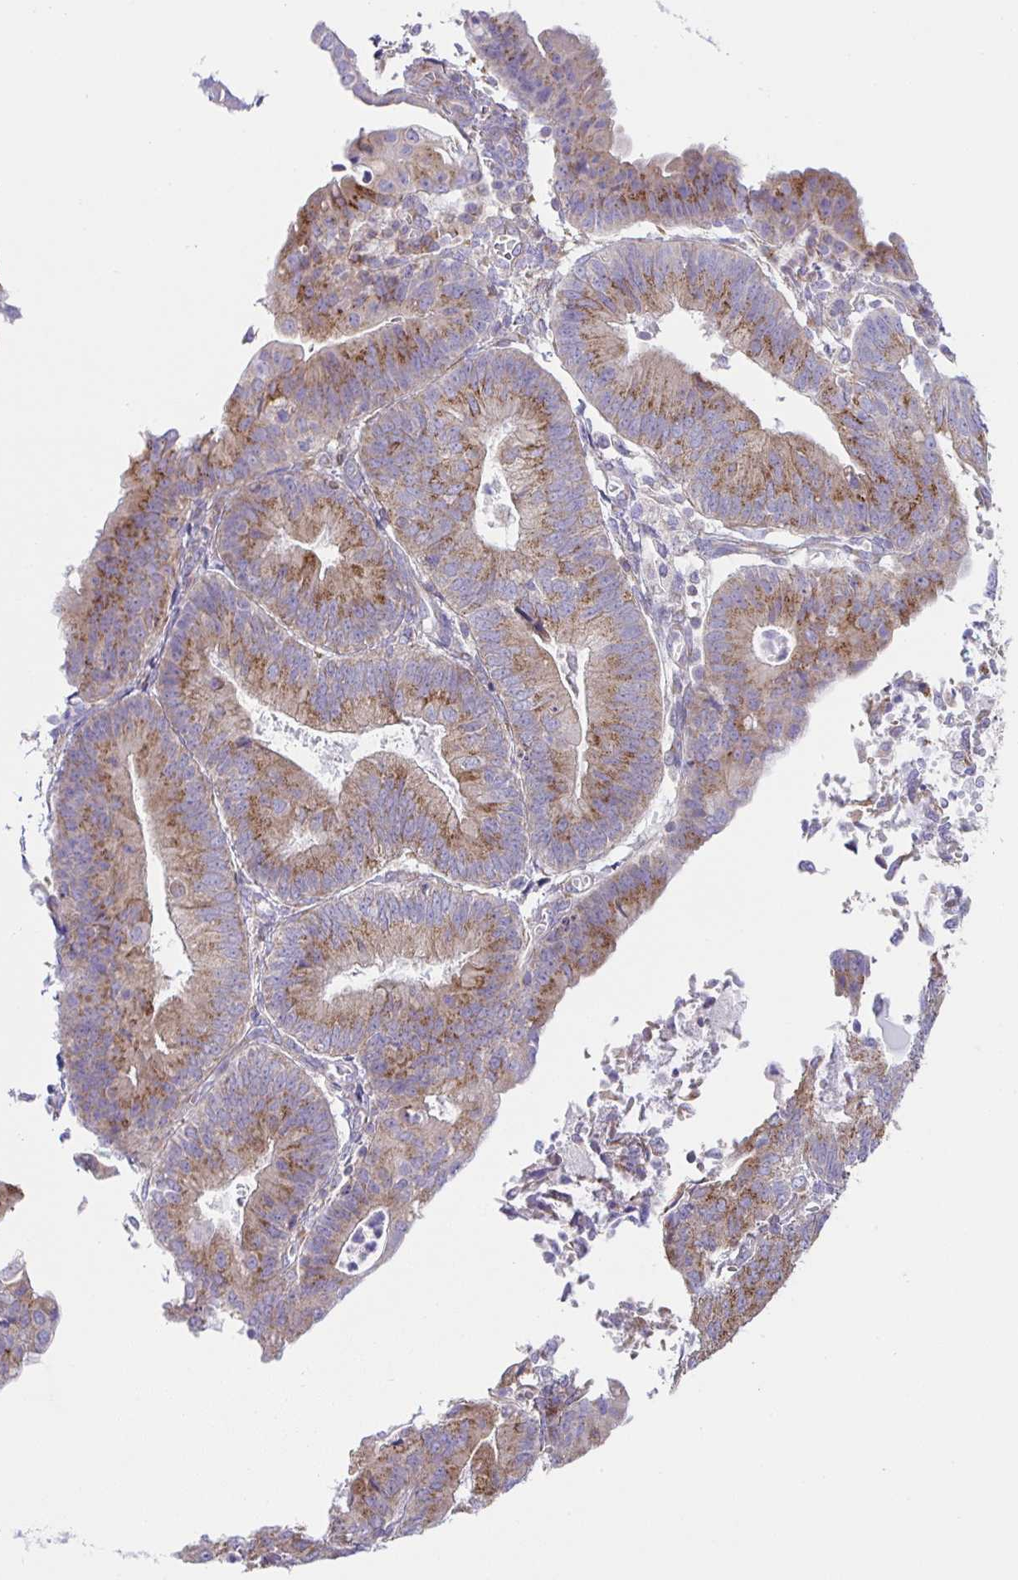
{"staining": {"intensity": "moderate", "quantity": ">75%", "location": "cytoplasmic/membranous"}, "tissue": "endometrial cancer", "cell_type": "Tumor cells", "image_type": "cancer", "snomed": [{"axis": "morphology", "description": "Adenocarcinoma, NOS"}, {"axis": "topography", "description": "Endometrium"}], "caption": "Protein staining of endometrial adenocarcinoma tissue shows moderate cytoplasmic/membranous expression in approximately >75% of tumor cells.", "gene": "MIA3", "patient": {"sex": "female", "age": 65}}